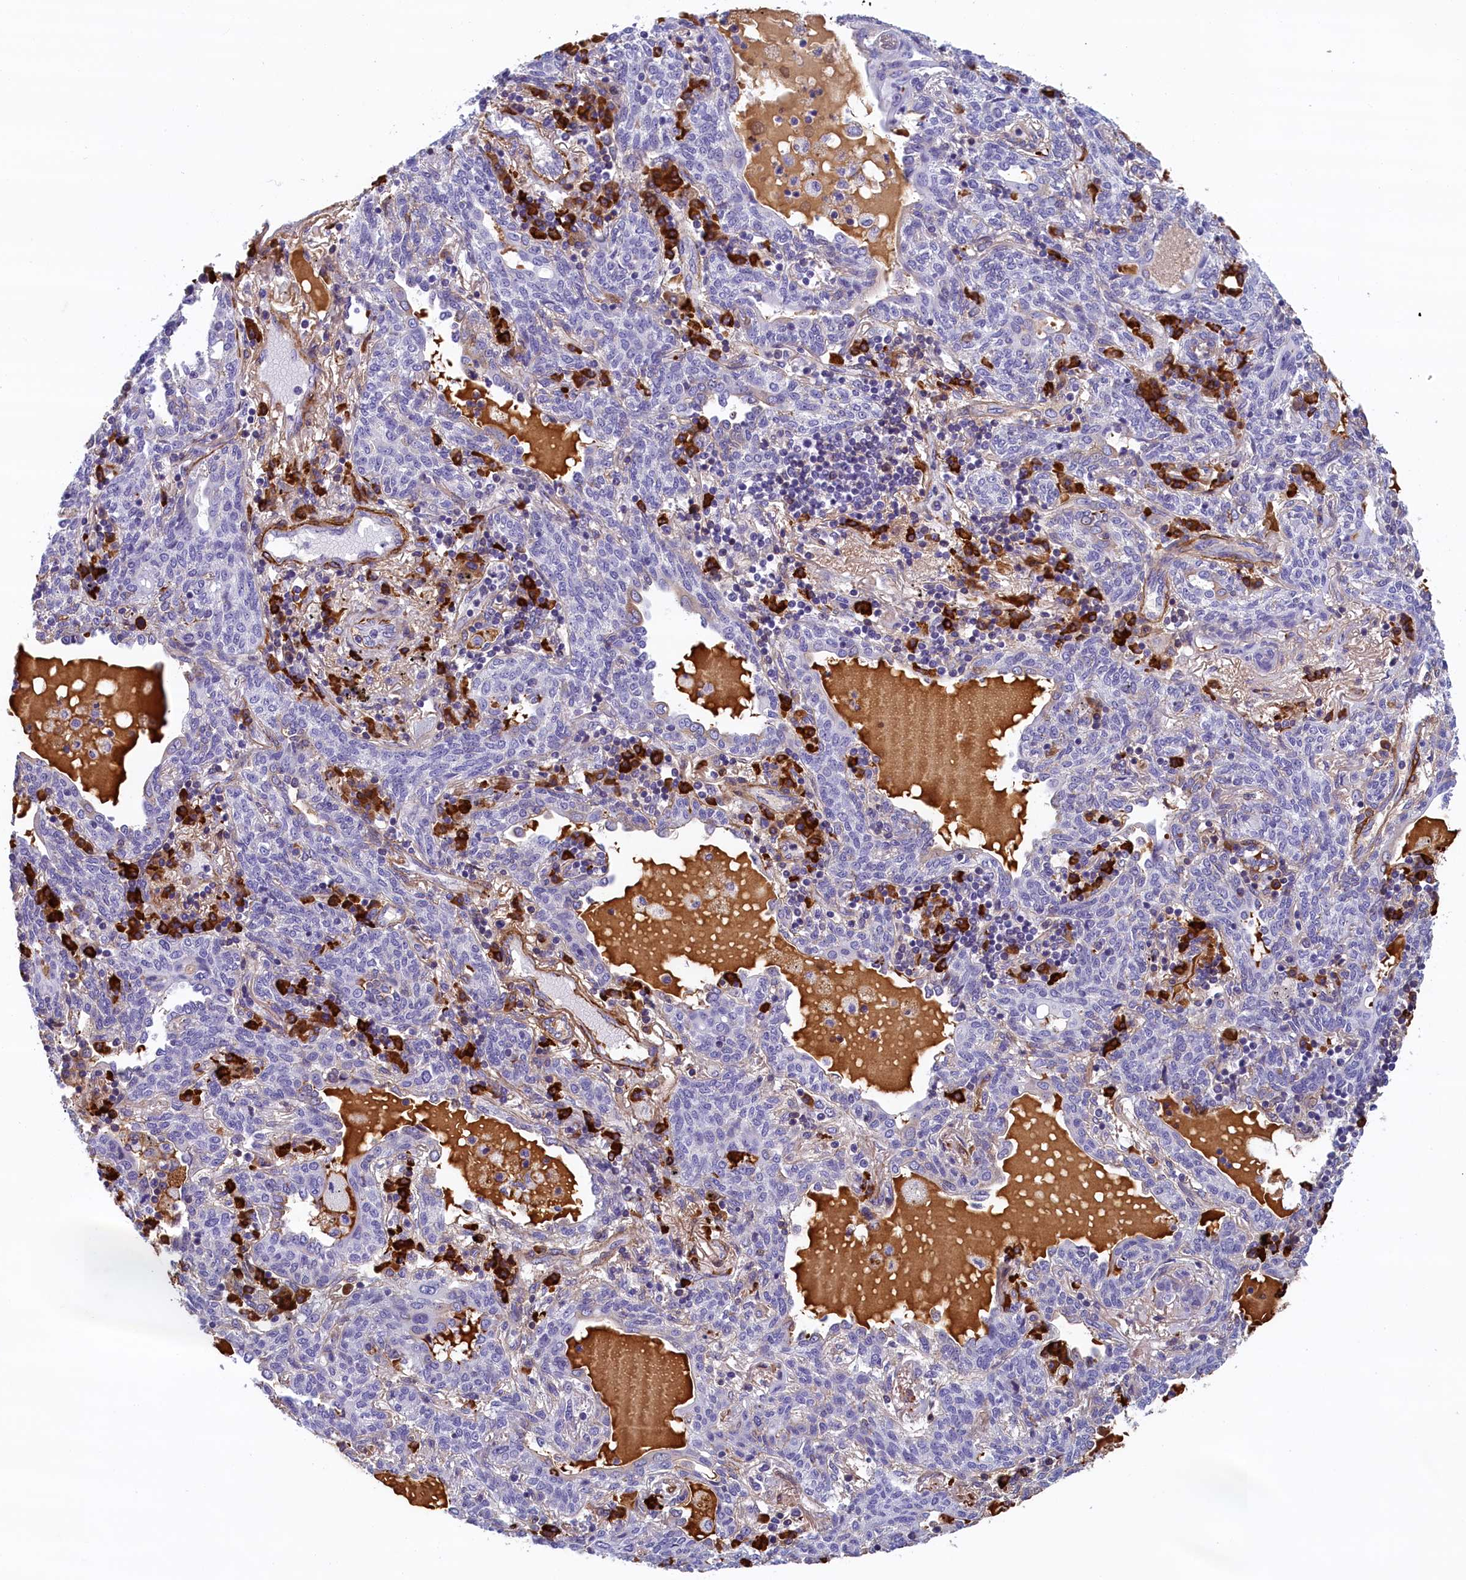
{"staining": {"intensity": "negative", "quantity": "none", "location": "none"}, "tissue": "lung cancer", "cell_type": "Tumor cells", "image_type": "cancer", "snomed": [{"axis": "morphology", "description": "Squamous cell carcinoma, NOS"}, {"axis": "topography", "description": "Lung"}], "caption": "Micrograph shows no significant protein positivity in tumor cells of lung cancer (squamous cell carcinoma). The staining is performed using DAB brown chromogen with nuclei counter-stained in using hematoxylin.", "gene": "BCL2L13", "patient": {"sex": "female", "age": 70}}